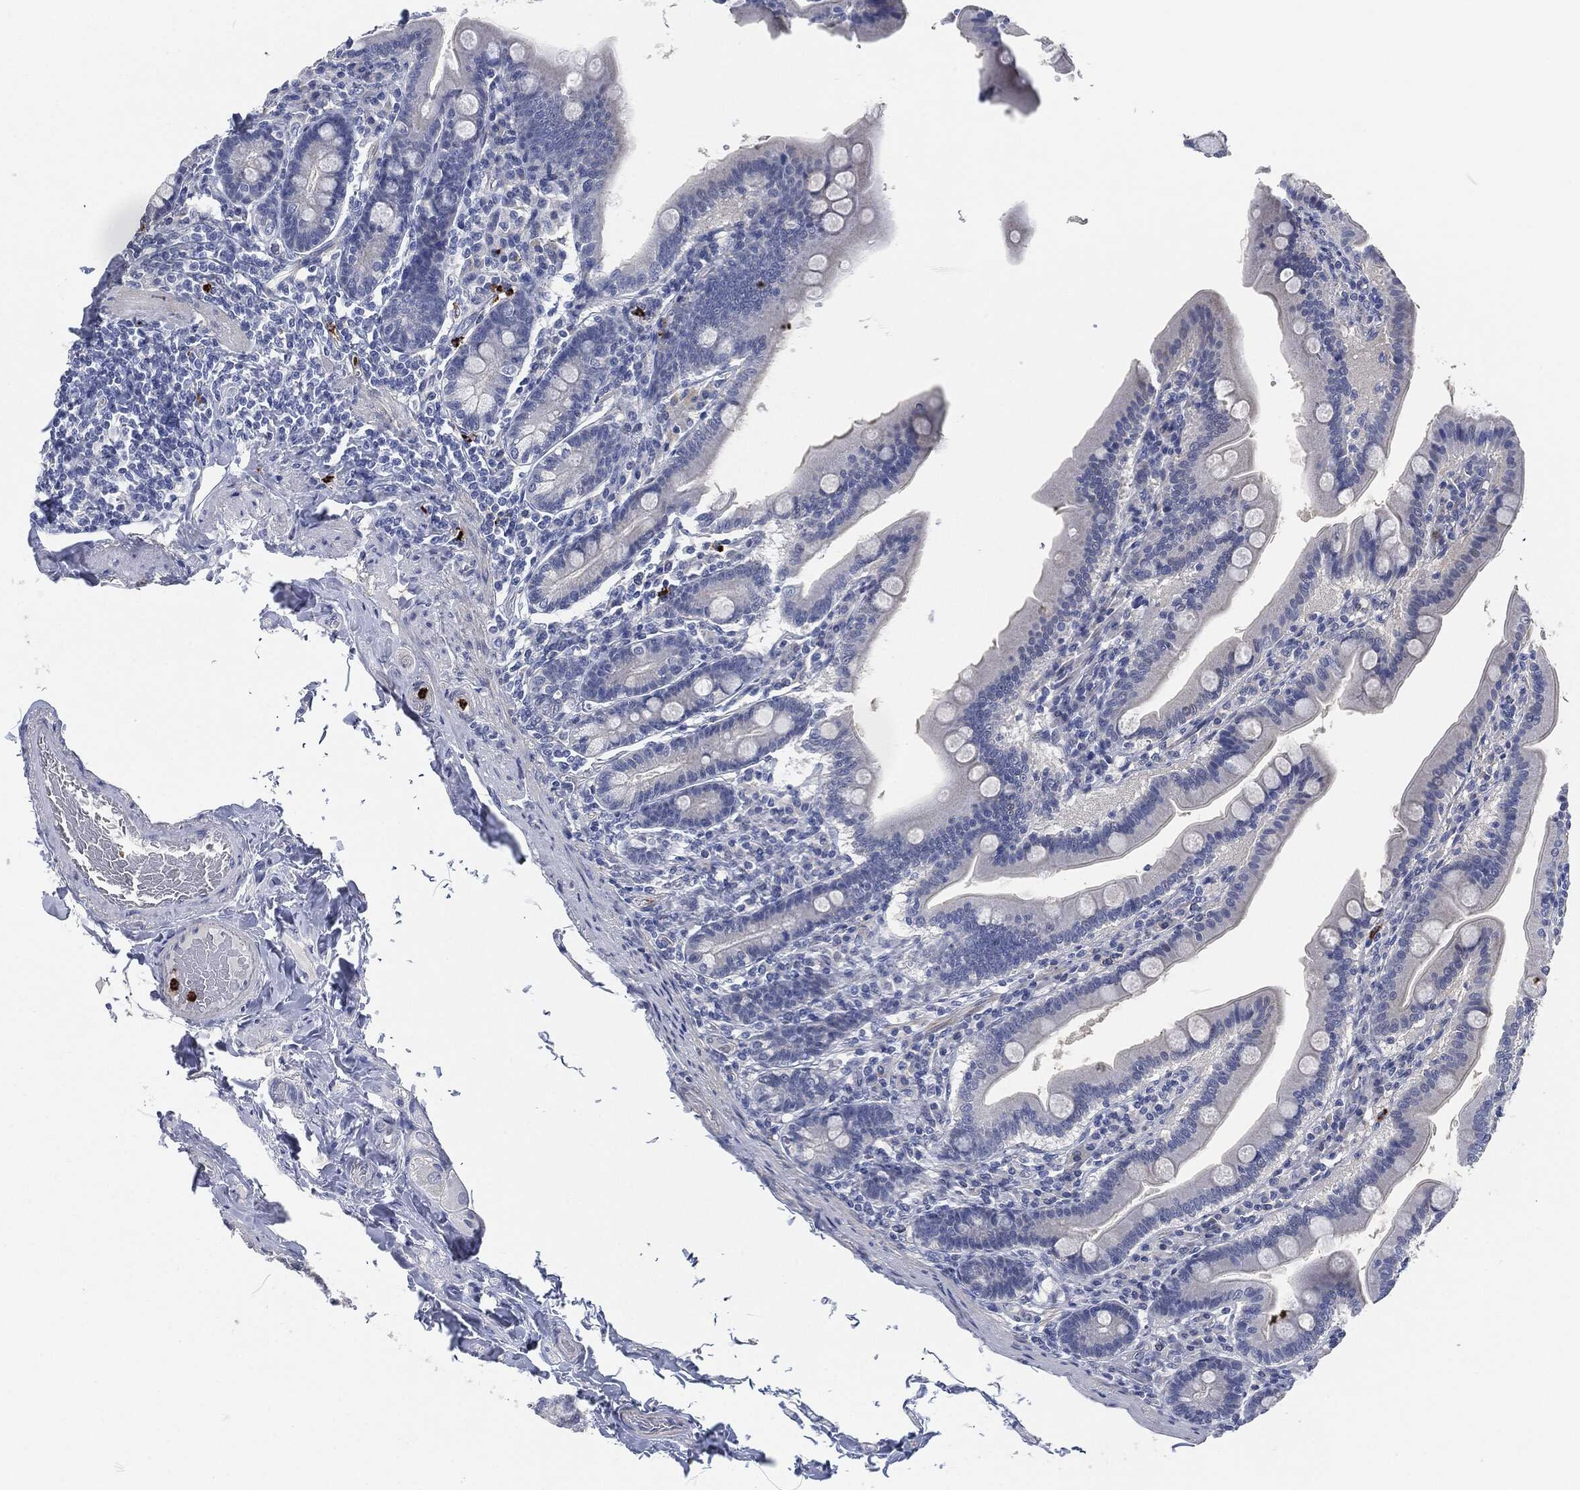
{"staining": {"intensity": "negative", "quantity": "none", "location": "none"}, "tissue": "small intestine", "cell_type": "Glandular cells", "image_type": "normal", "snomed": [{"axis": "morphology", "description": "Normal tissue, NOS"}, {"axis": "topography", "description": "Small intestine"}], "caption": "IHC micrograph of normal human small intestine stained for a protein (brown), which displays no positivity in glandular cells.", "gene": "MPO", "patient": {"sex": "male", "age": 66}}